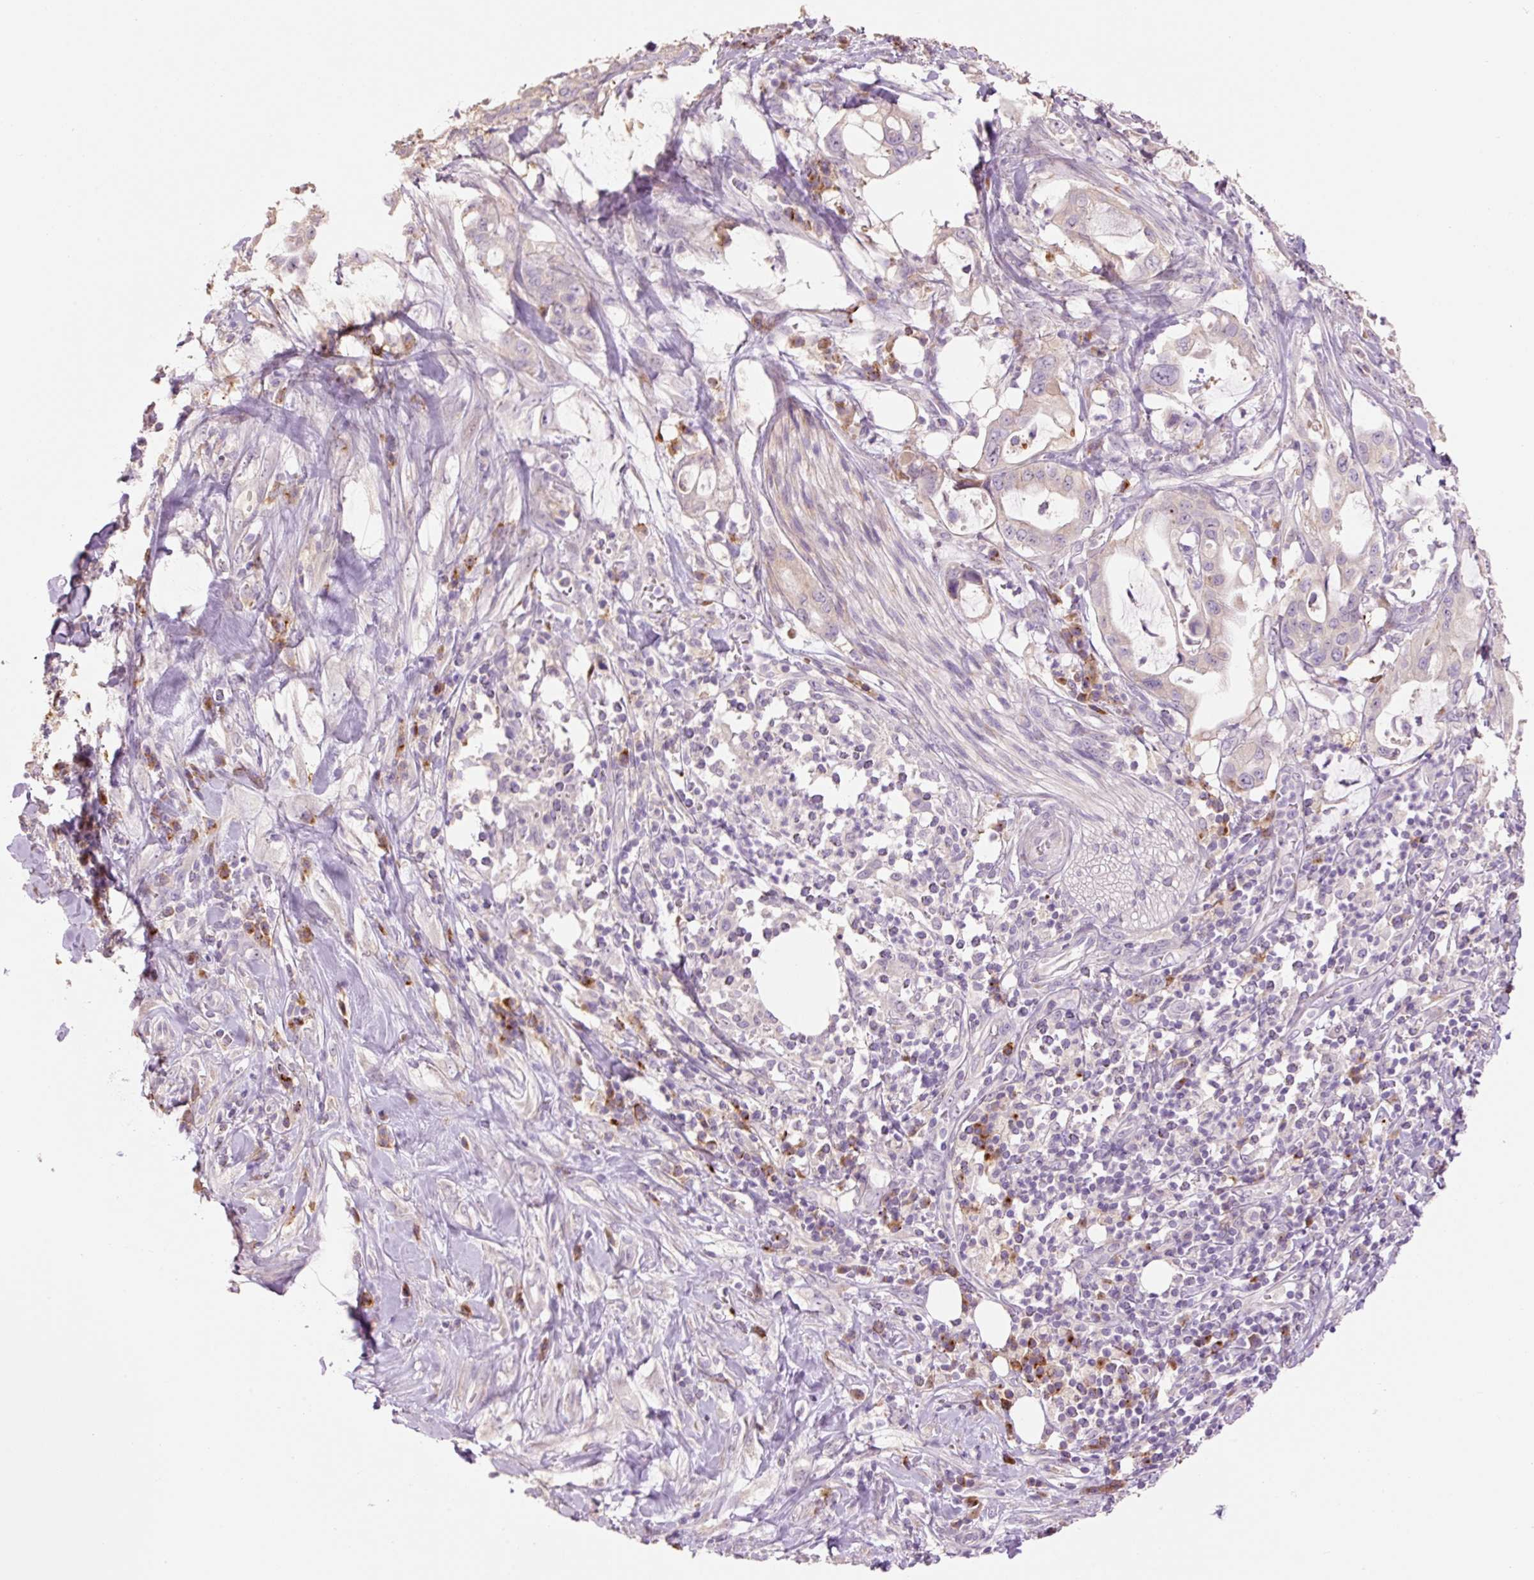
{"staining": {"intensity": "negative", "quantity": "none", "location": "none"}, "tissue": "pancreatic cancer", "cell_type": "Tumor cells", "image_type": "cancer", "snomed": [{"axis": "morphology", "description": "Adenocarcinoma, NOS"}, {"axis": "topography", "description": "Pancreas"}], "caption": "IHC micrograph of neoplastic tissue: pancreatic cancer (adenocarcinoma) stained with DAB reveals no significant protein staining in tumor cells.", "gene": "HAX1", "patient": {"sex": "female", "age": 61}}